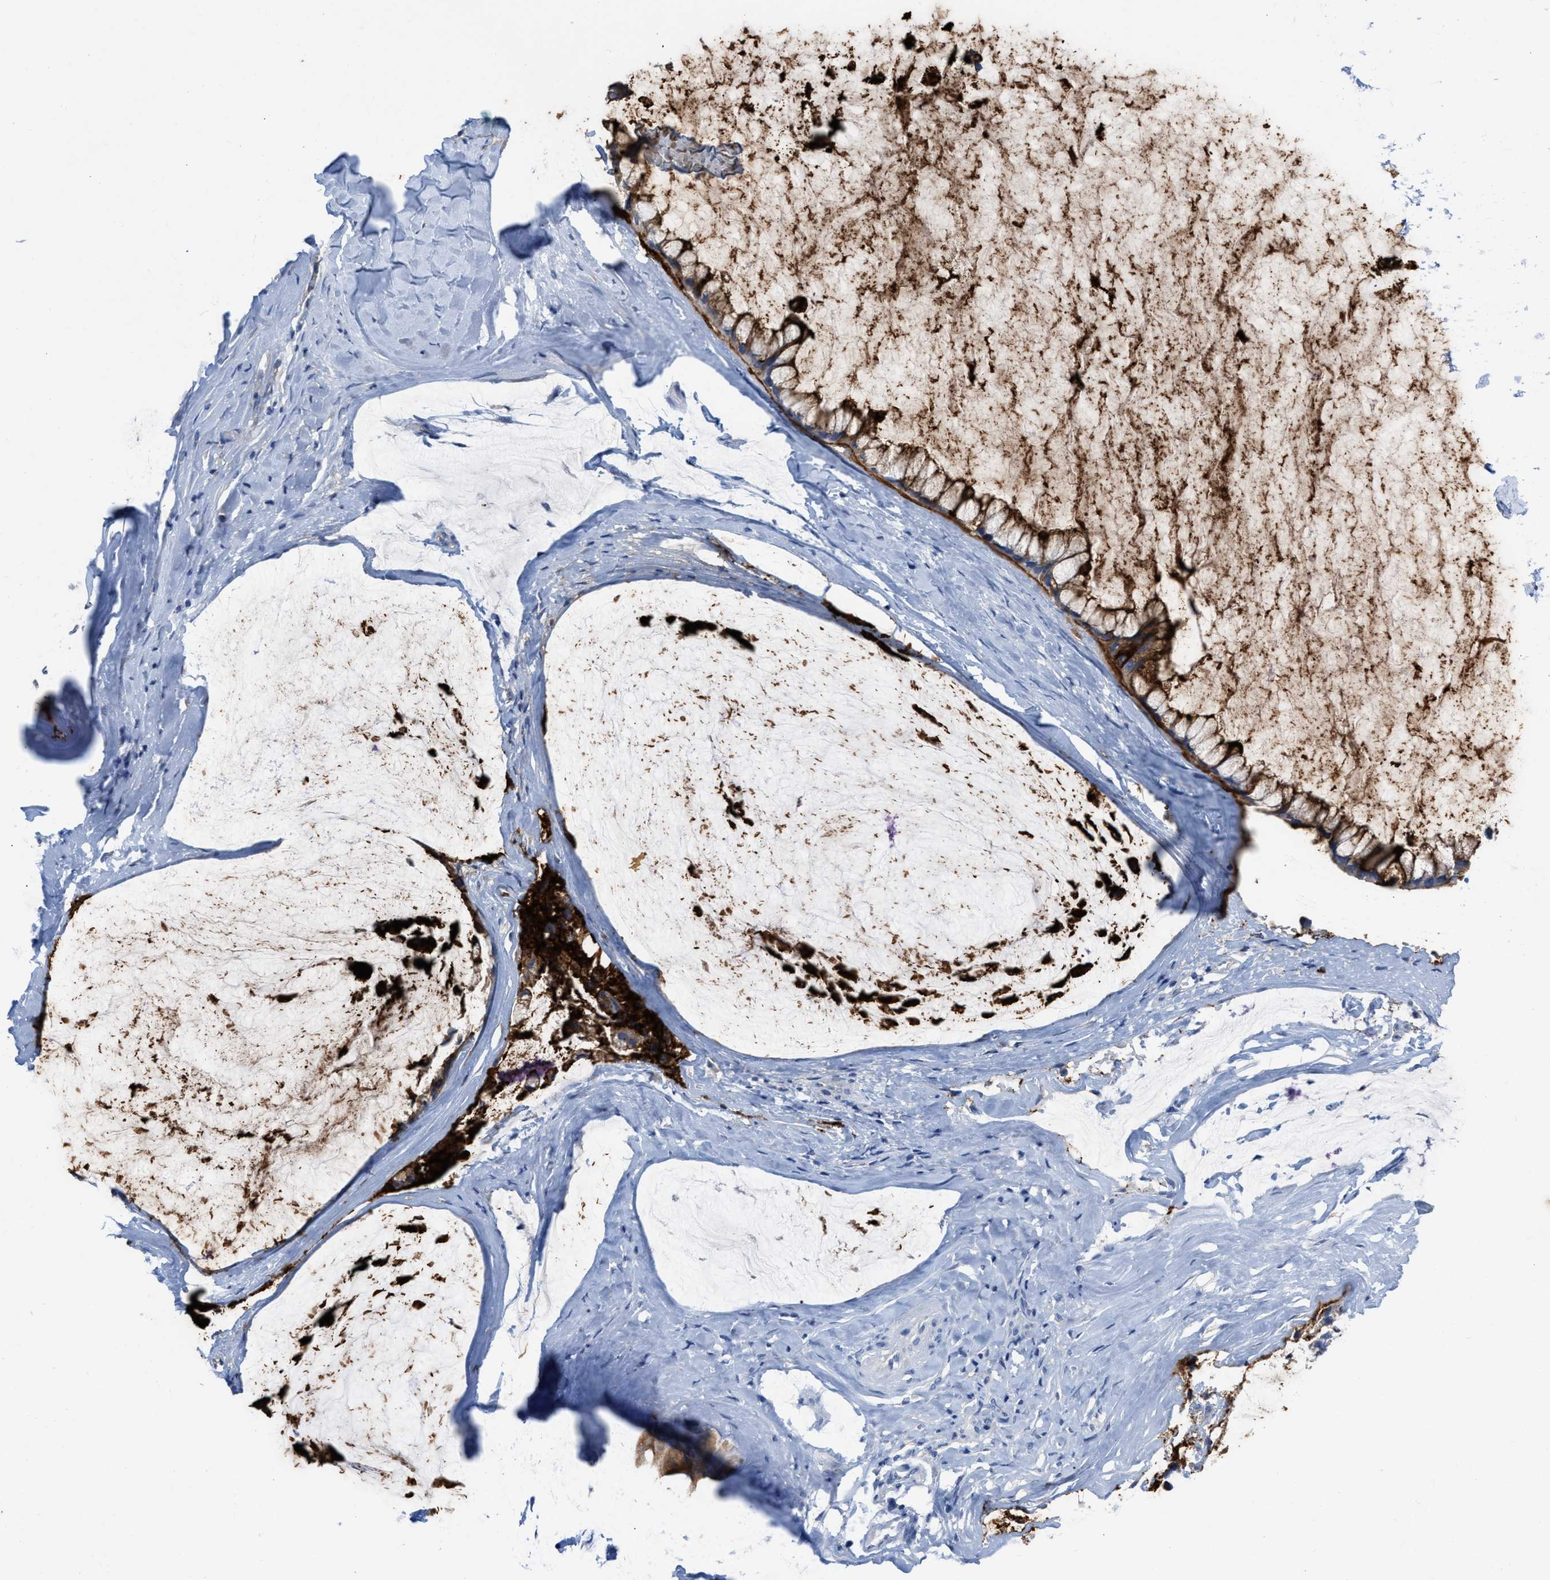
{"staining": {"intensity": "strong", "quantity": ">75%", "location": "cytoplasmic/membranous"}, "tissue": "ovarian cancer", "cell_type": "Tumor cells", "image_type": "cancer", "snomed": [{"axis": "morphology", "description": "Cystadenocarcinoma, mucinous, NOS"}, {"axis": "topography", "description": "Ovary"}], "caption": "Ovarian cancer tissue displays strong cytoplasmic/membranous staining in approximately >75% of tumor cells", "gene": "CEACAM5", "patient": {"sex": "female", "age": 39}}